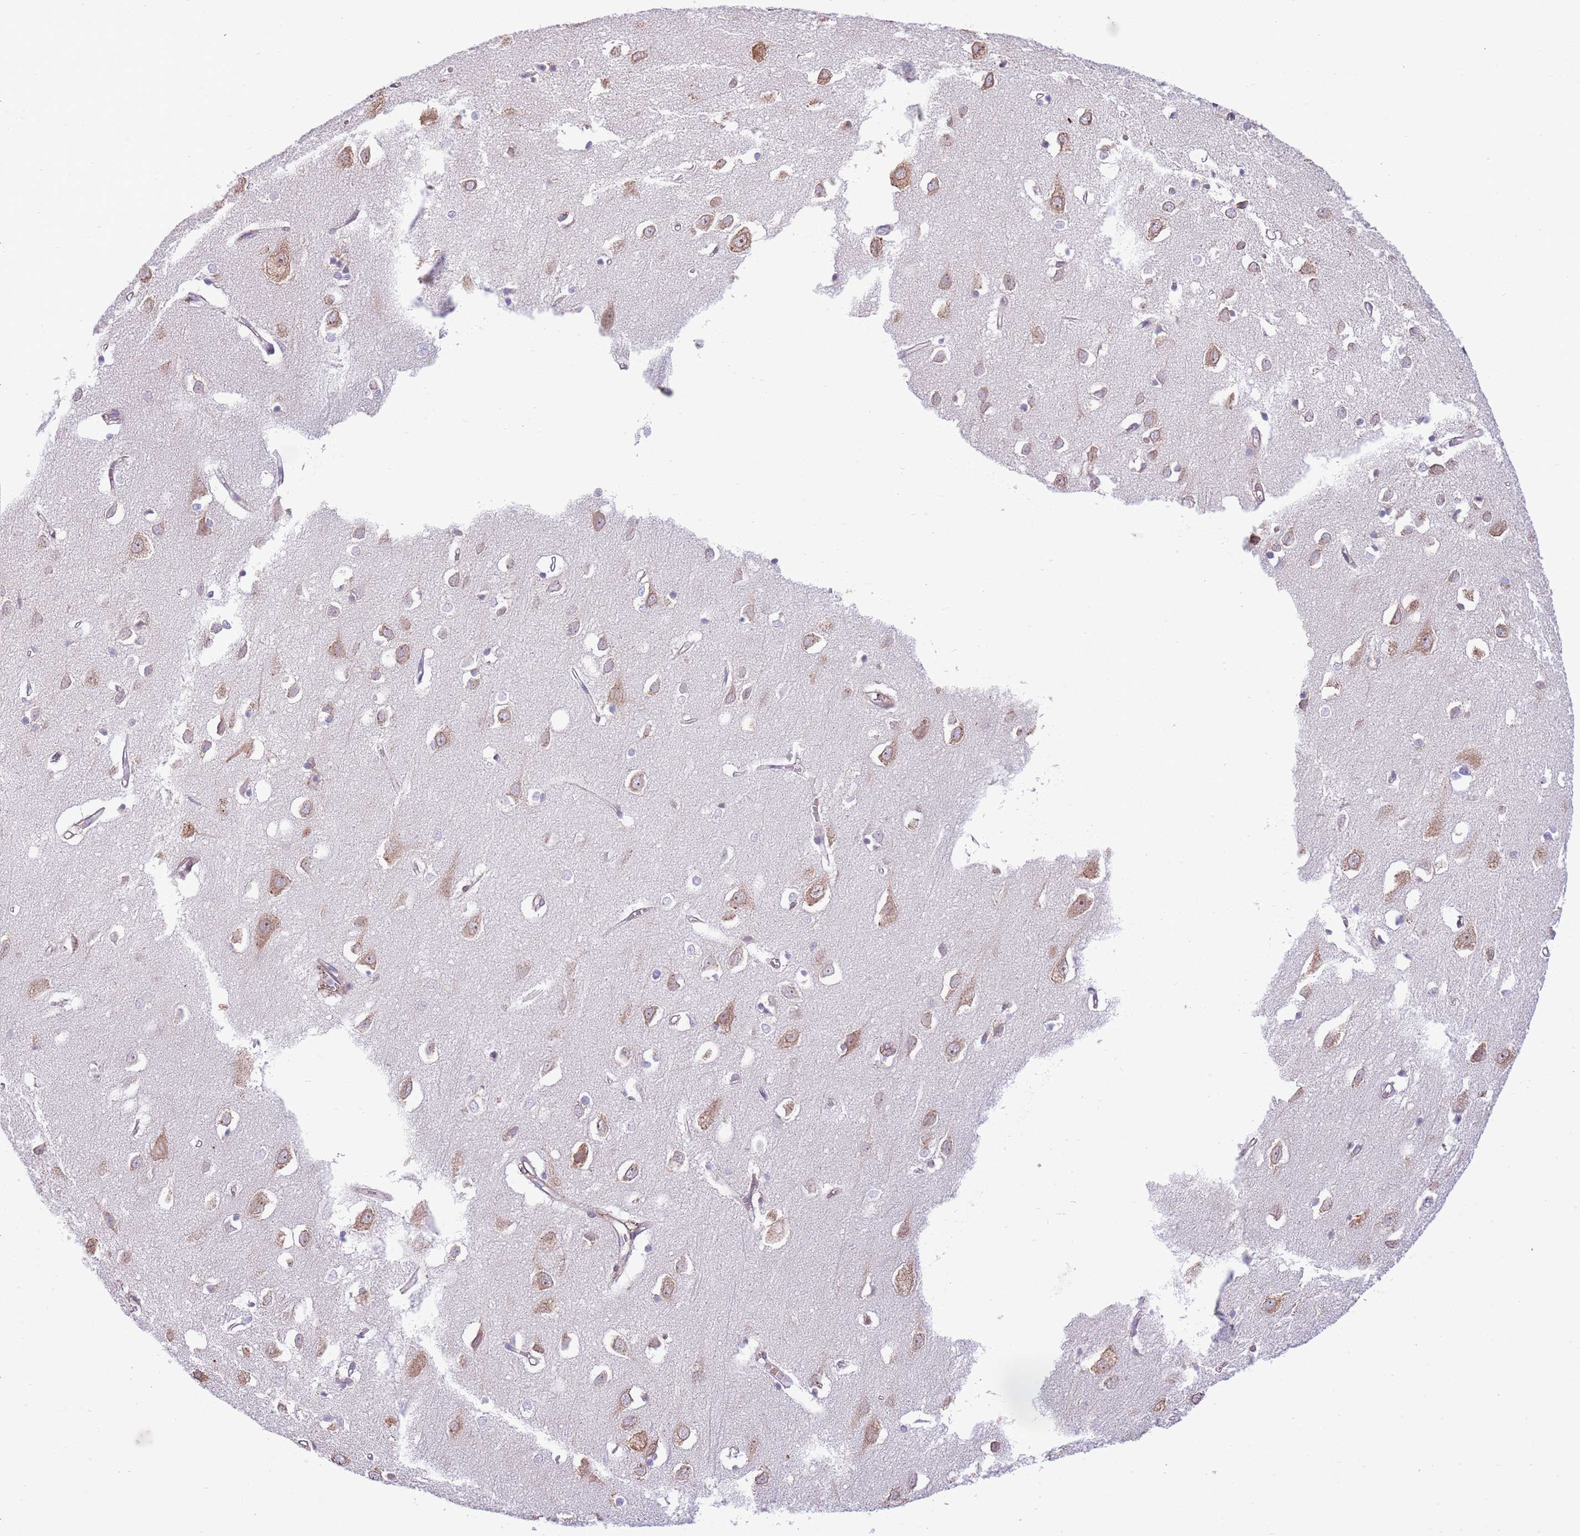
{"staining": {"intensity": "negative", "quantity": "none", "location": "none"}, "tissue": "cerebral cortex", "cell_type": "Endothelial cells", "image_type": "normal", "snomed": [{"axis": "morphology", "description": "Normal tissue, NOS"}, {"axis": "topography", "description": "Cerebral cortex"}], "caption": "A micrograph of cerebral cortex stained for a protein exhibits no brown staining in endothelial cells. Brightfield microscopy of immunohistochemistry (IHC) stained with DAB (brown) and hematoxylin (blue), captured at high magnification.", "gene": "DAND5", "patient": {"sex": "female", "age": 64}}